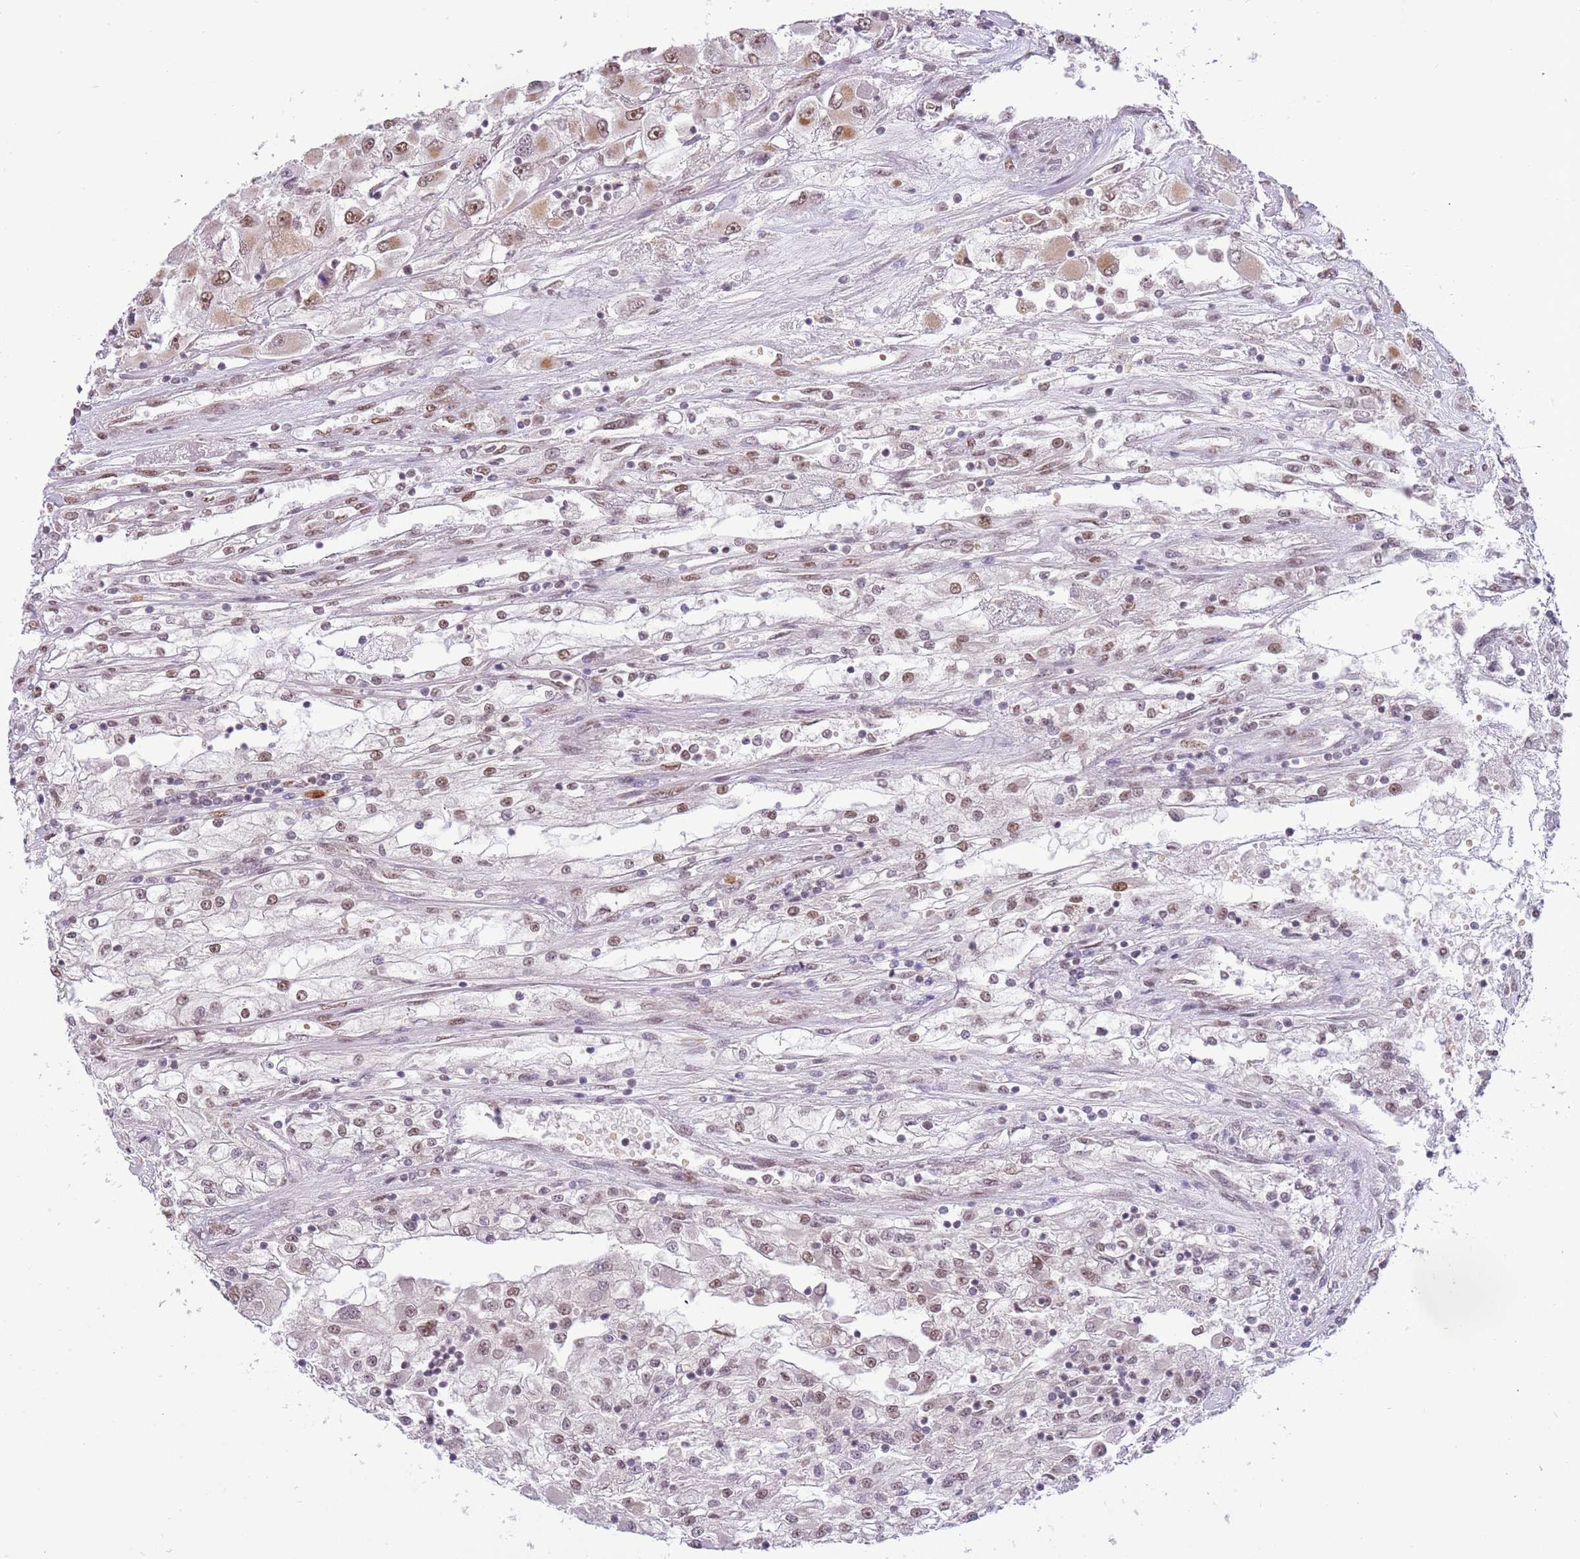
{"staining": {"intensity": "moderate", "quantity": ">75%", "location": "nuclear"}, "tissue": "renal cancer", "cell_type": "Tumor cells", "image_type": "cancer", "snomed": [{"axis": "morphology", "description": "Adenocarcinoma, NOS"}, {"axis": "topography", "description": "Kidney"}], "caption": "Immunohistochemical staining of human renal cancer (adenocarcinoma) reveals medium levels of moderate nuclear positivity in about >75% of tumor cells. (IHC, brightfield microscopy, high magnification).", "gene": "FAM120AOS", "patient": {"sex": "female", "age": 52}}